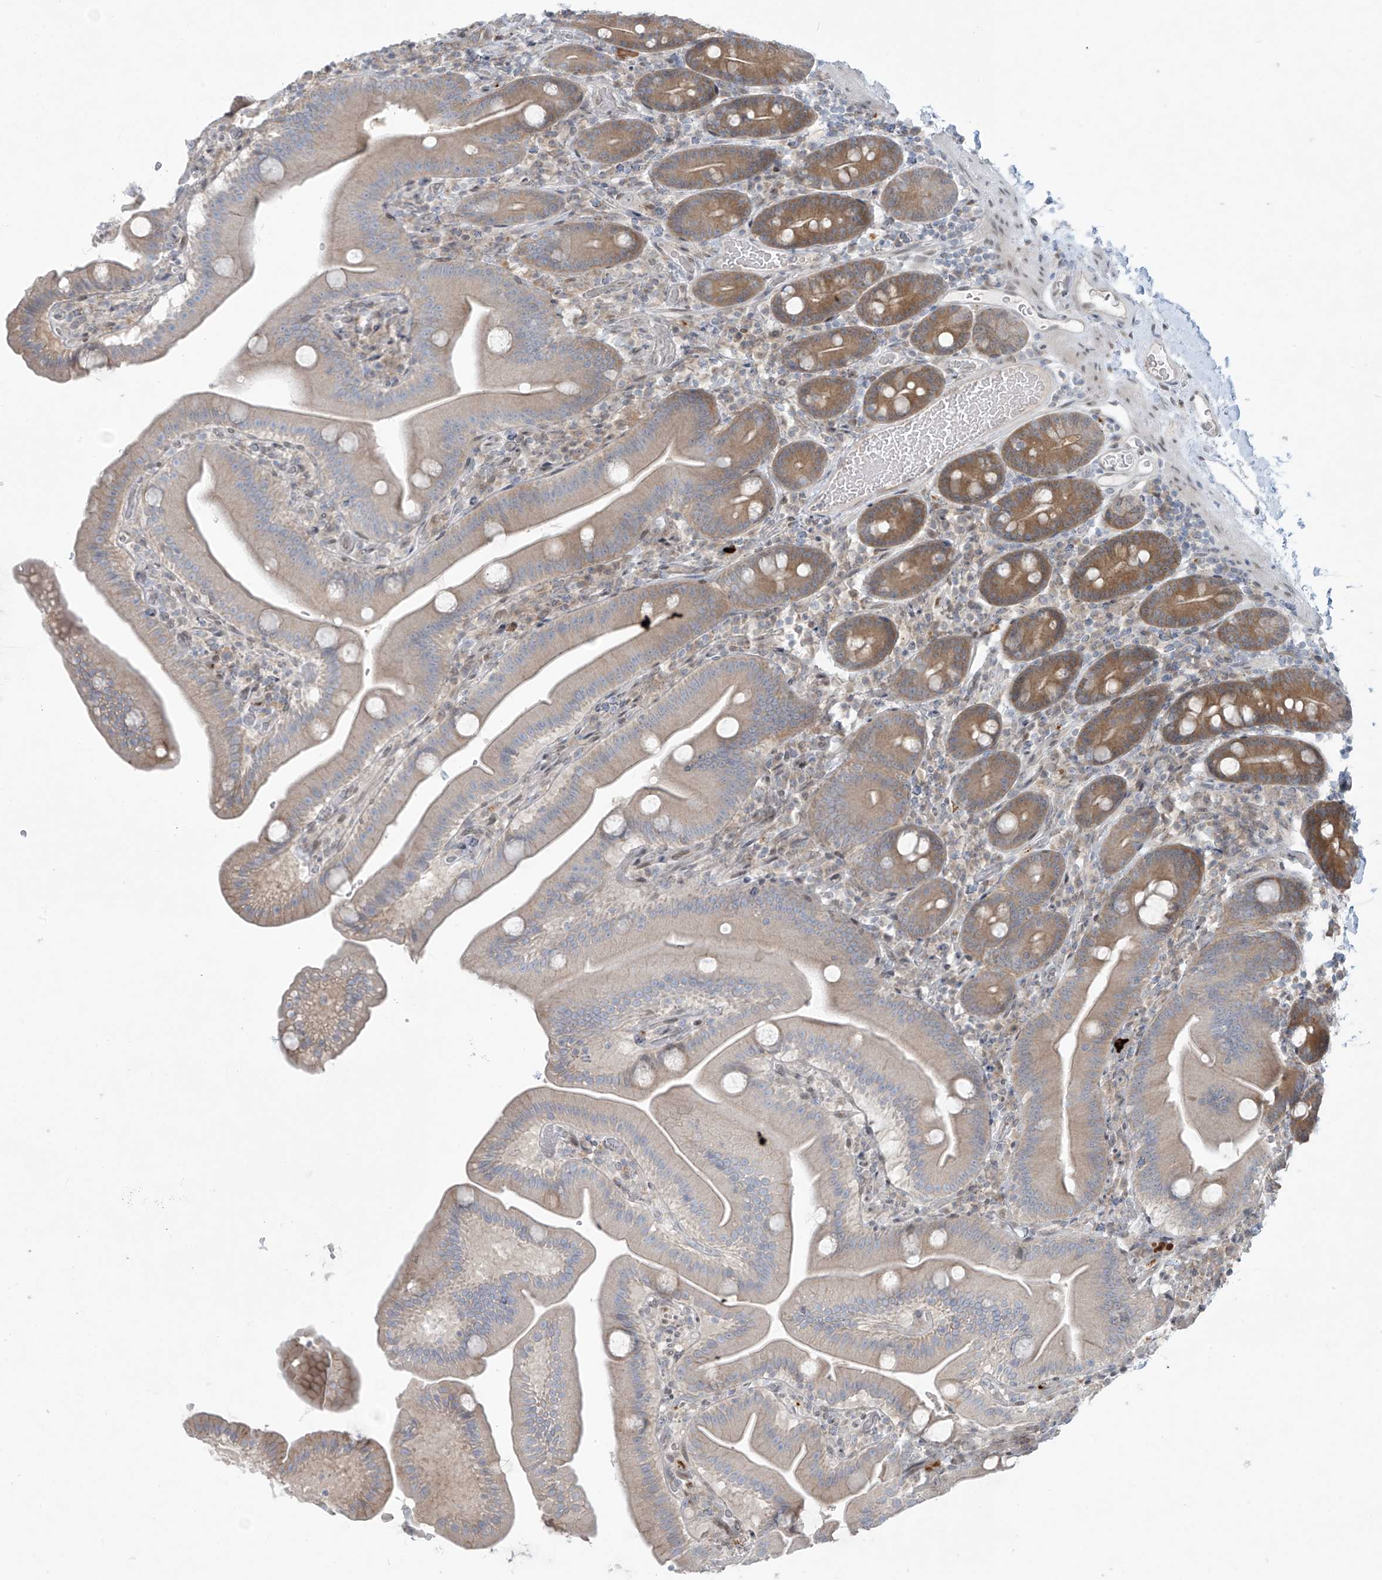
{"staining": {"intensity": "moderate", "quantity": "25%-75%", "location": "cytoplasmic/membranous"}, "tissue": "duodenum", "cell_type": "Glandular cells", "image_type": "normal", "snomed": [{"axis": "morphology", "description": "Normal tissue, NOS"}, {"axis": "topography", "description": "Duodenum"}], "caption": "Duodenum stained with IHC shows moderate cytoplasmic/membranous expression in approximately 25%-75% of glandular cells. Nuclei are stained in blue.", "gene": "PPAT", "patient": {"sex": "male", "age": 55}}